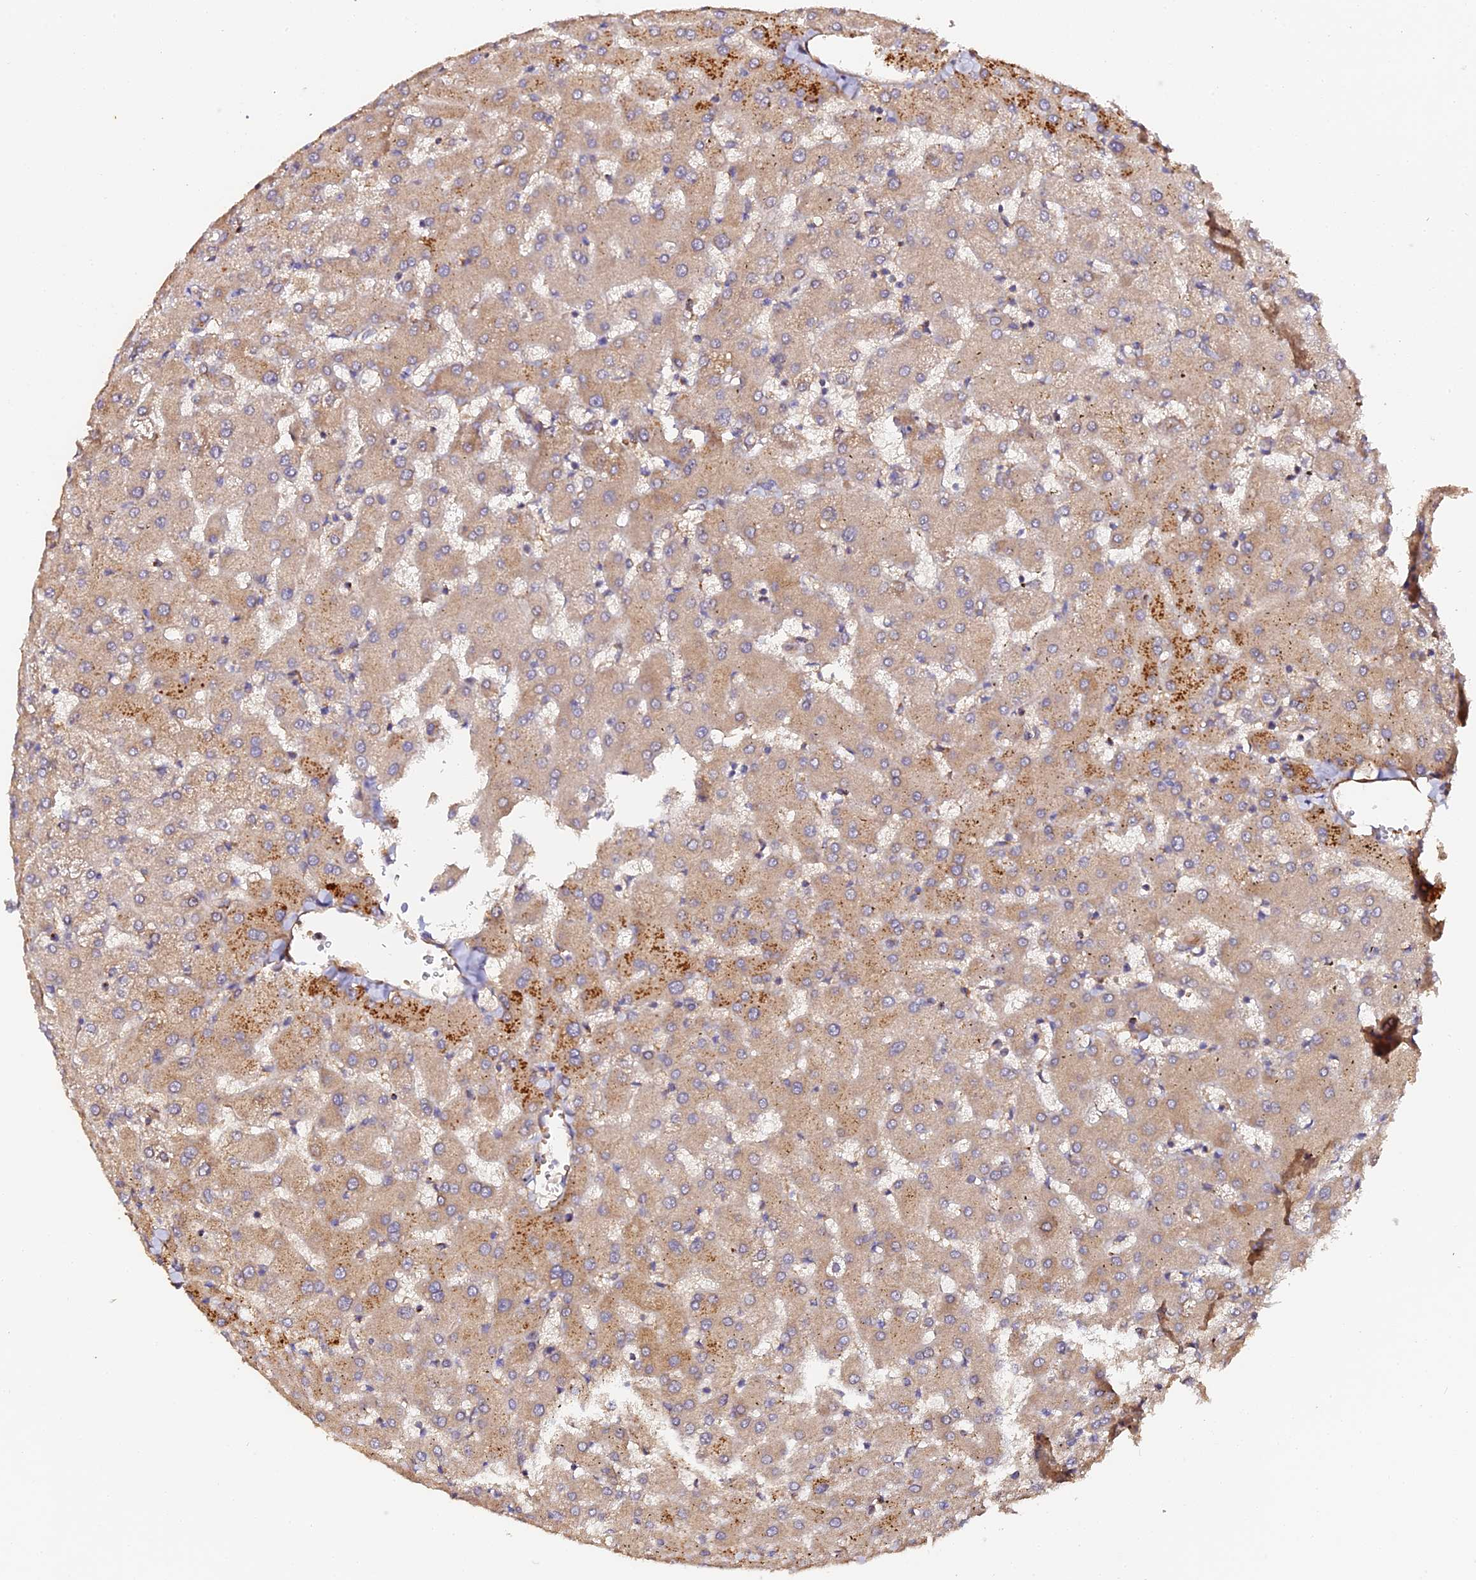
{"staining": {"intensity": "weak", "quantity": "25%-75%", "location": "cytoplasmic/membranous"}, "tissue": "liver", "cell_type": "Cholangiocytes", "image_type": "normal", "snomed": [{"axis": "morphology", "description": "Normal tissue, NOS"}, {"axis": "topography", "description": "Liver"}], "caption": "Liver stained with DAB (3,3'-diaminobenzidine) IHC shows low levels of weak cytoplasmic/membranous positivity in approximately 25%-75% of cholangiocytes.", "gene": "TDO2", "patient": {"sex": "female", "age": 63}}